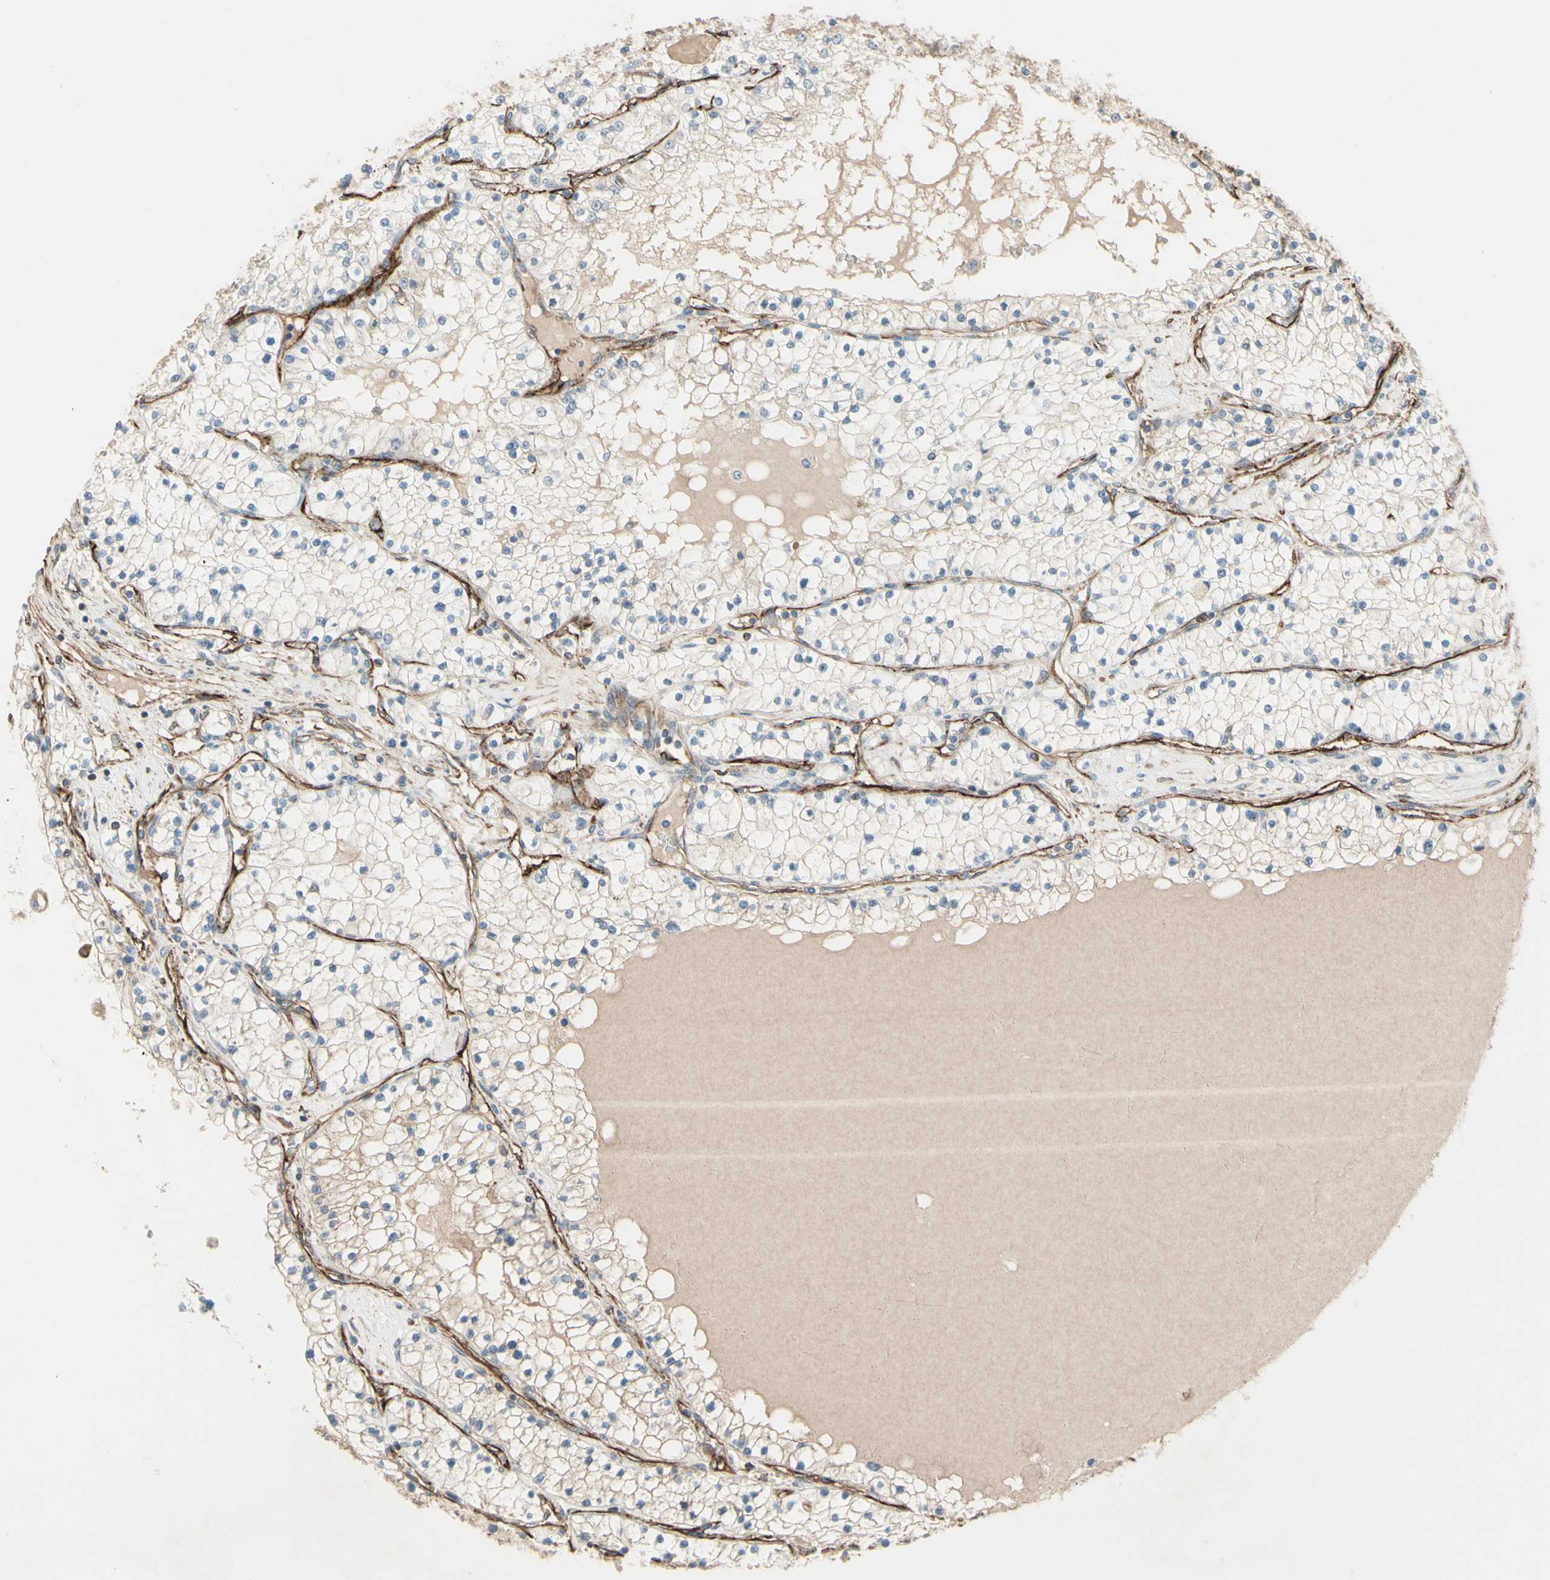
{"staining": {"intensity": "weak", "quantity": "<25%", "location": "cytoplasmic/membranous"}, "tissue": "renal cancer", "cell_type": "Tumor cells", "image_type": "cancer", "snomed": [{"axis": "morphology", "description": "Adenocarcinoma, NOS"}, {"axis": "topography", "description": "Kidney"}], "caption": "Image shows no protein positivity in tumor cells of adenocarcinoma (renal) tissue.", "gene": "TRAF2", "patient": {"sex": "male", "age": 68}}